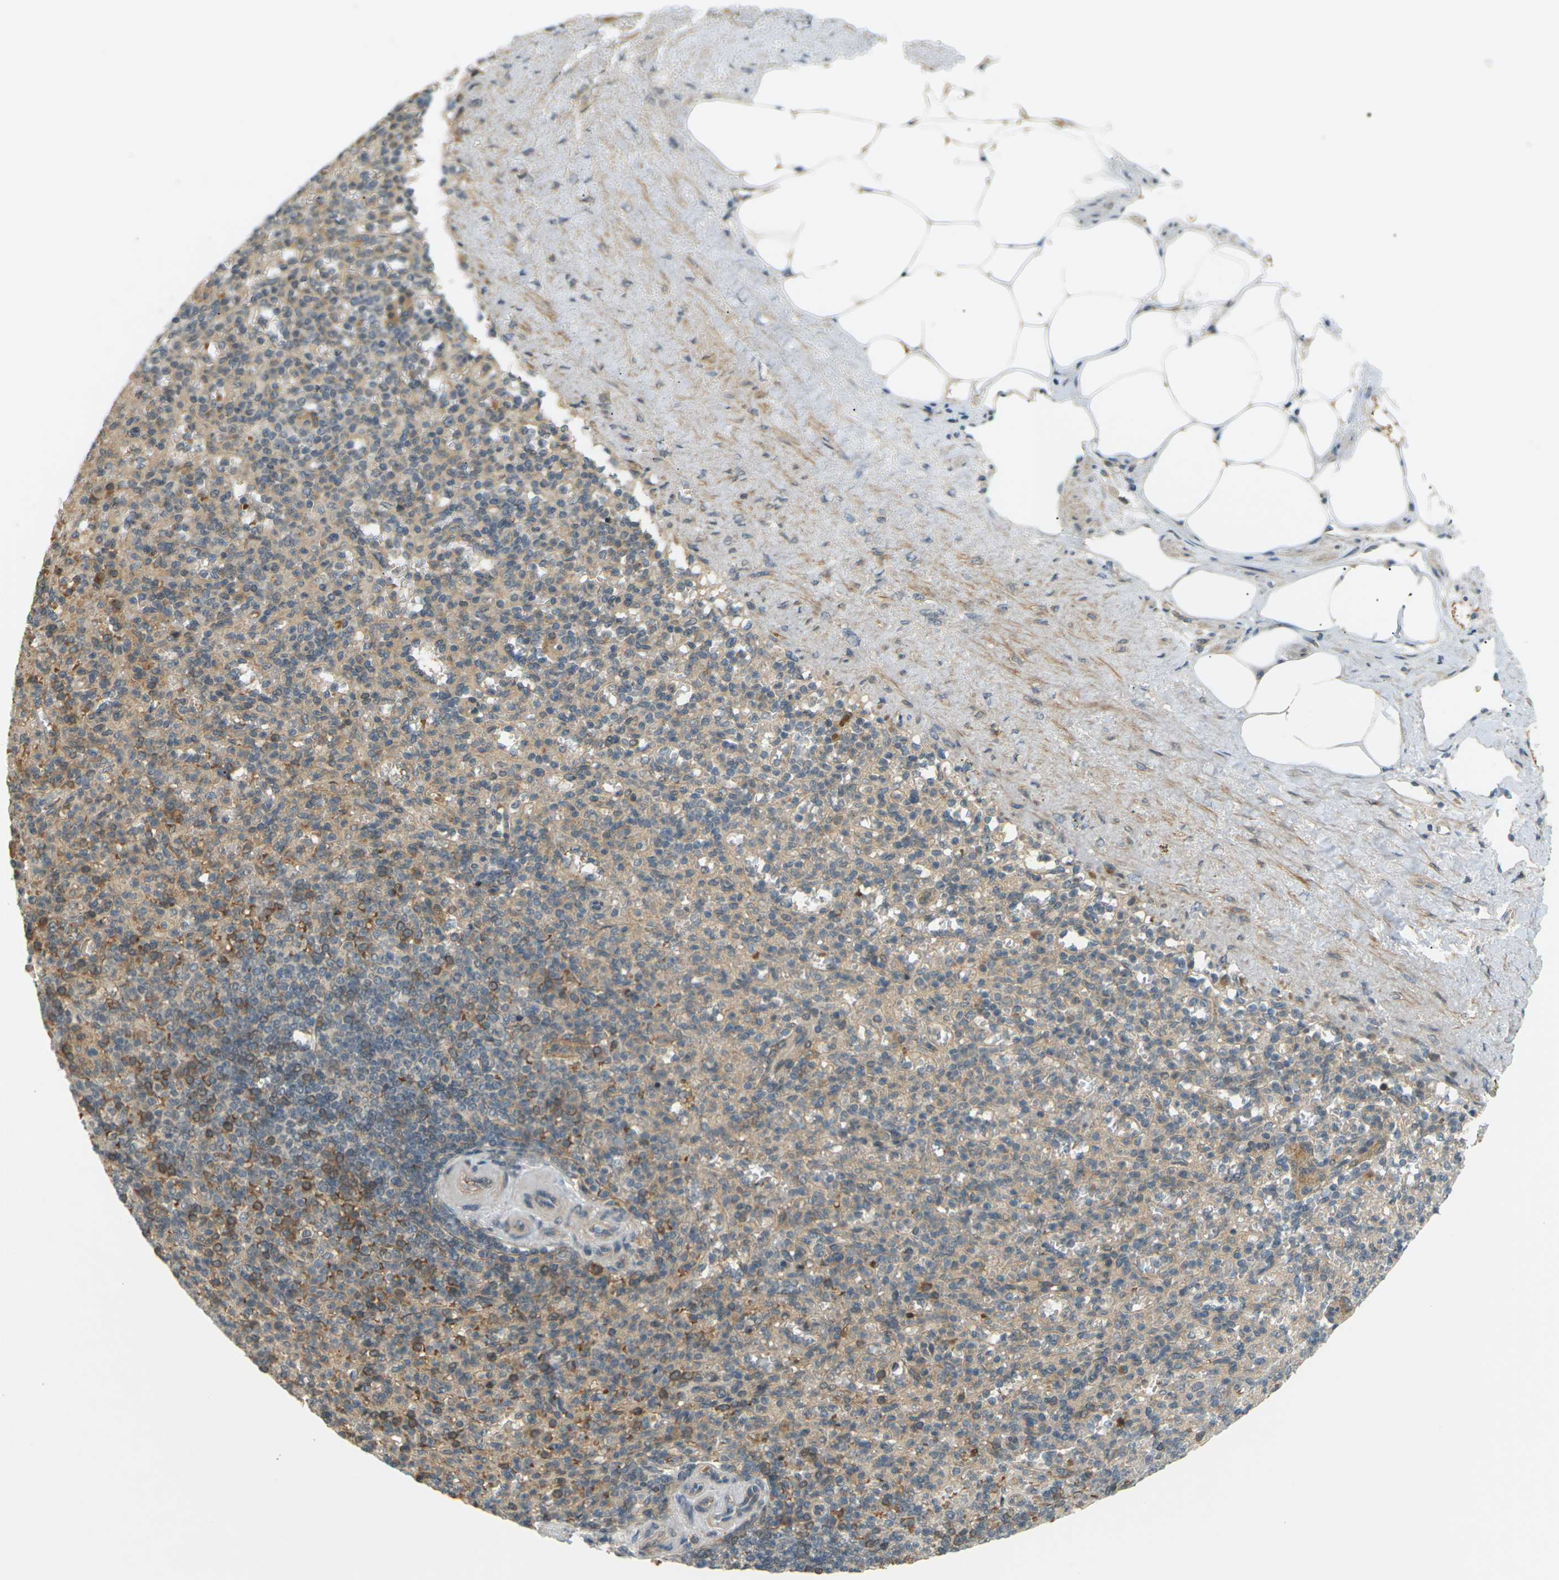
{"staining": {"intensity": "moderate", "quantity": "25%-75%", "location": "cytoplasmic/membranous"}, "tissue": "spleen", "cell_type": "Cells in red pulp", "image_type": "normal", "snomed": [{"axis": "morphology", "description": "Normal tissue, NOS"}, {"axis": "topography", "description": "Spleen"}], "caption": "Approximately 25%-75% of cells in red pulp in normal spleen display moderate cytoplasmic/membranous protein positivity as visualized by brown immunohistochemical staining.", "gene": "SOCS6", "patient": {"sex": "female", "age": 74}}